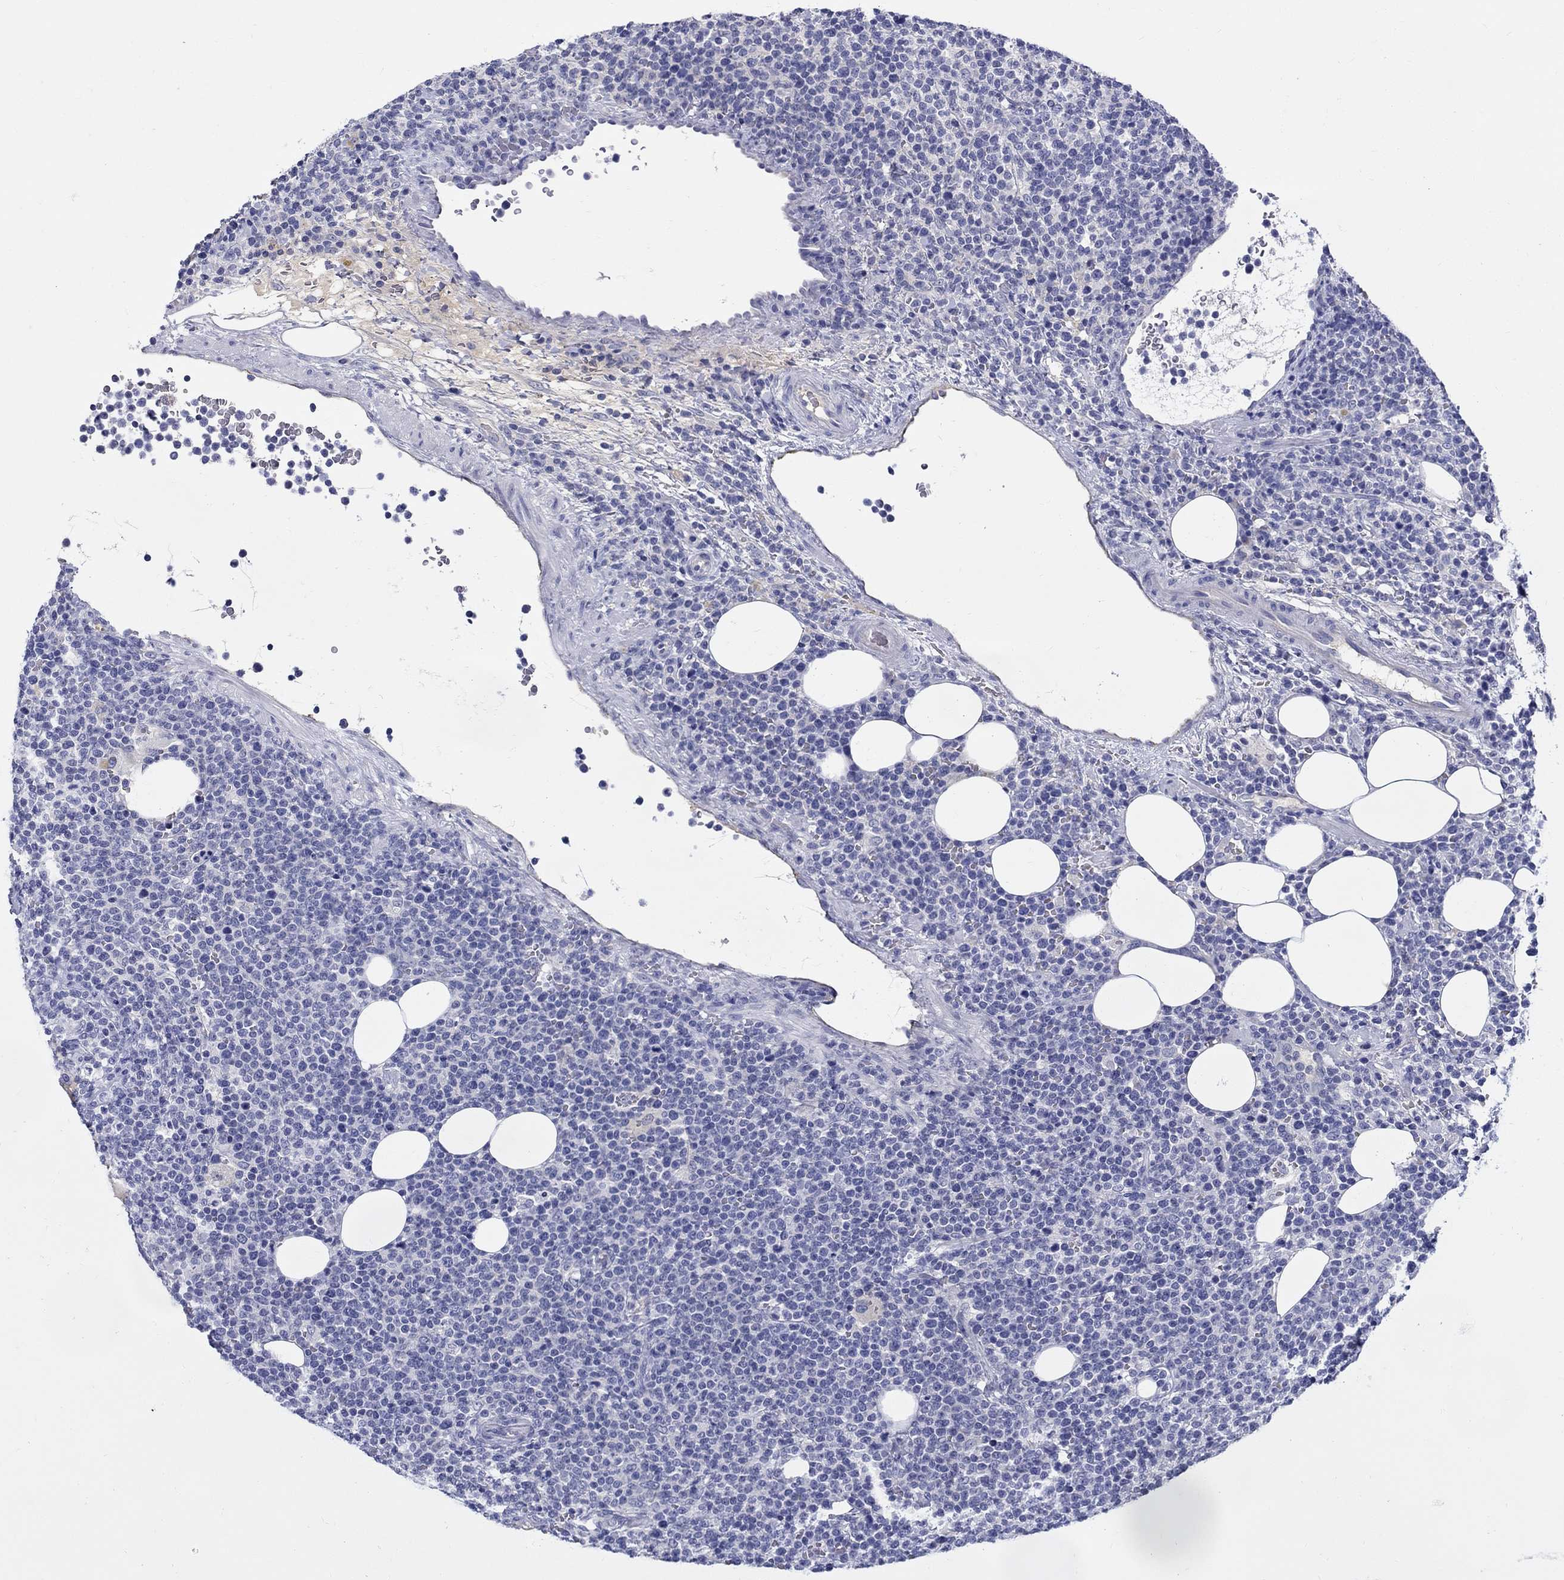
{"staining": {"intensity": "negative", "quantity": "none", "location": "none"}, "tissue": "lymphoma", "cell_type": "Tumor cells", "image_type": "cancer", "snomed": [{"axis": "morphology", "description": "Malignant lymphoma, non-Hodgkin's type, High grade"}, {"axis": "topography", "description": "Lymph node"}], "caption": "This is an immunohistochemistry photomicrograph of human lymphoma. There is no positivity in tumor cells.", "gene": "SLC30A3", "patient": {"sex": "male", "age": 61}}